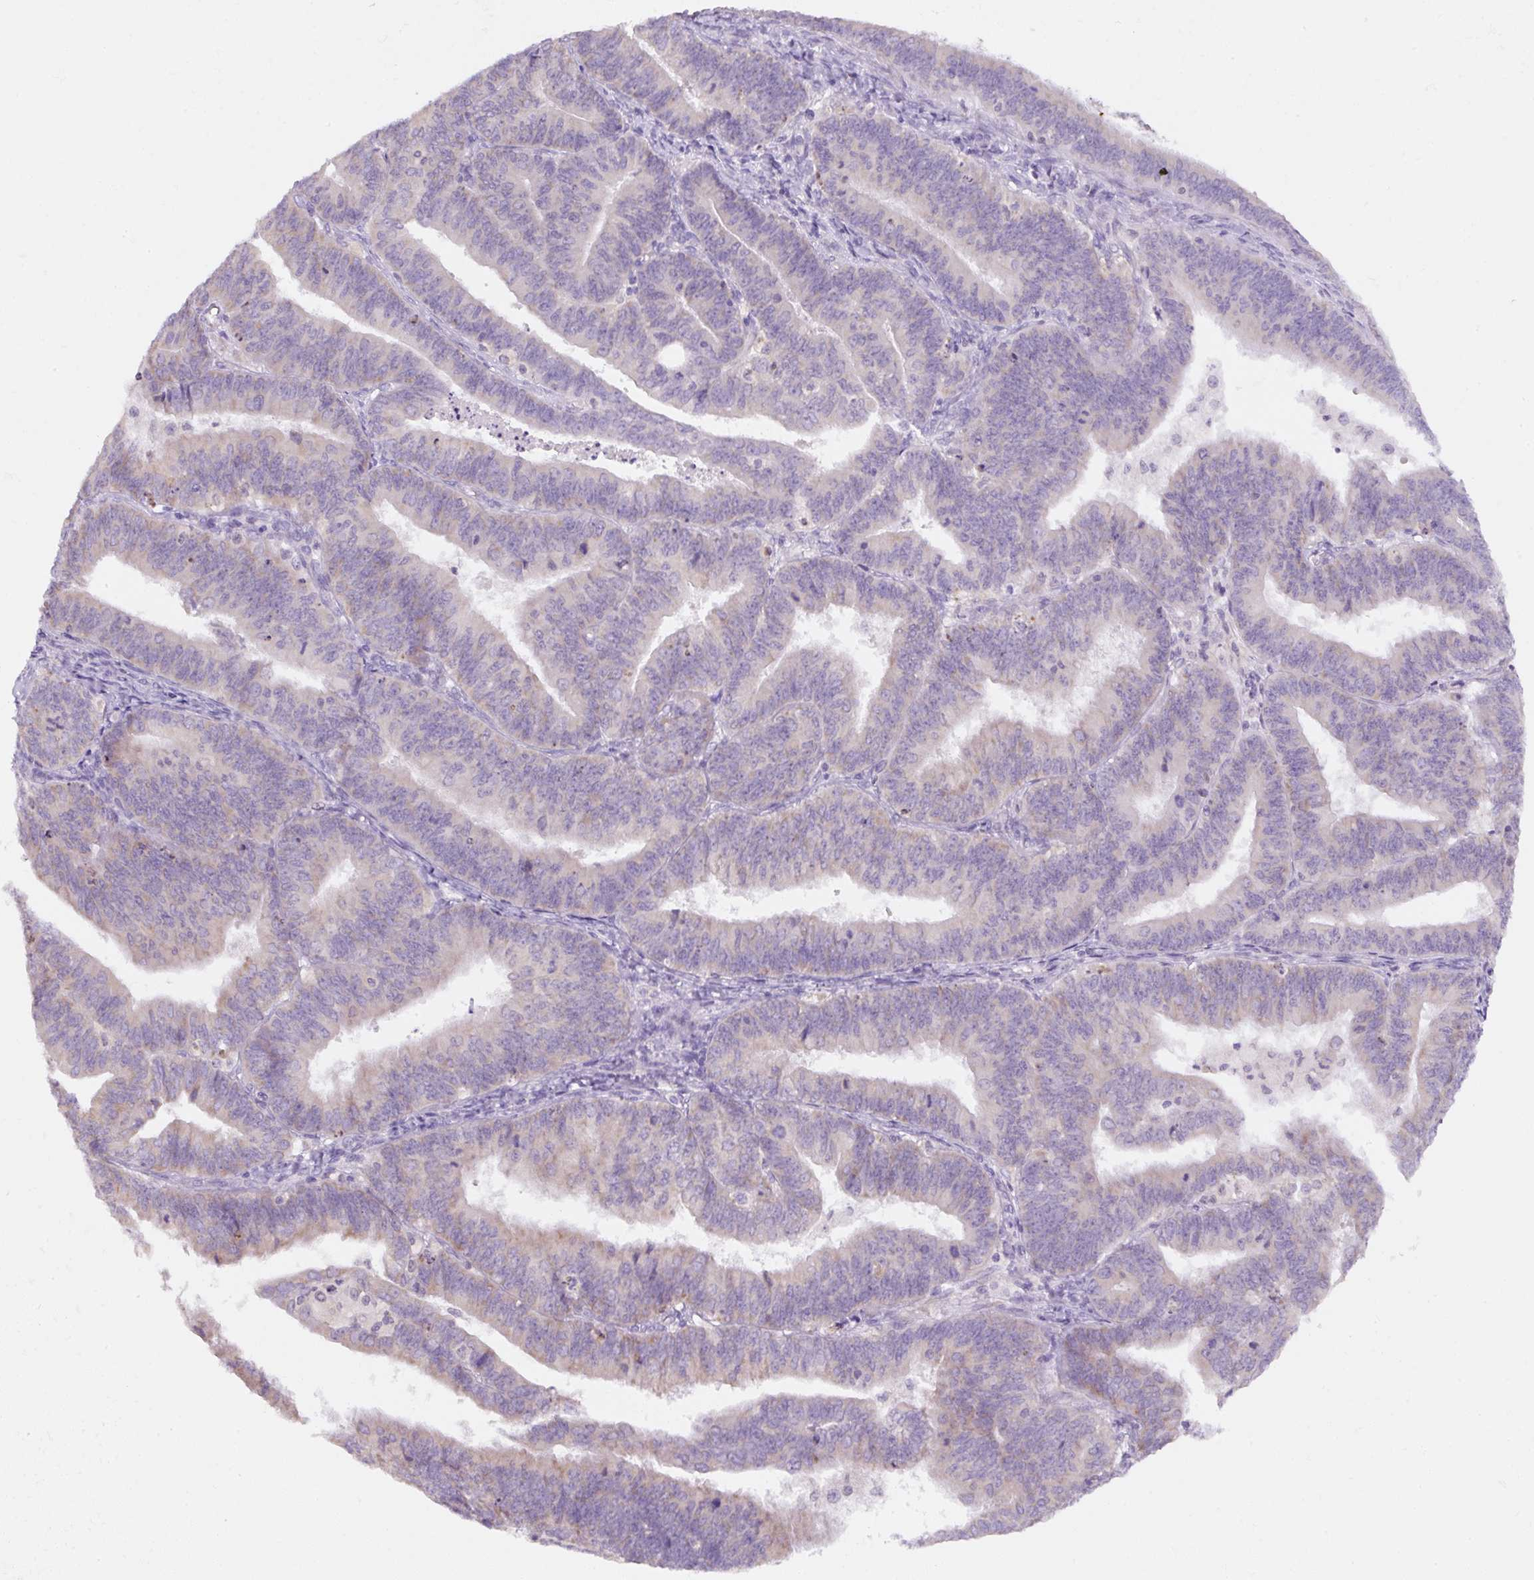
{"staining": {"intensity": "negative", "quantity": "none", "location": "none"}, "tissue": "endometrial cancer", "cell_type": "Tumor cells", "image_type": "cancer", "snomed": [{"axis": "morphology", "description": "Adenocarcinoma, NOS"}, {"axis": "topography", "description": "Endometrium"}], "caption": "The micrograph displays no significant staining in tumor cells of endometrial adenocarcinoma.", "gene": "DDOST", "patient": {"sex": "female", "age": 73}}